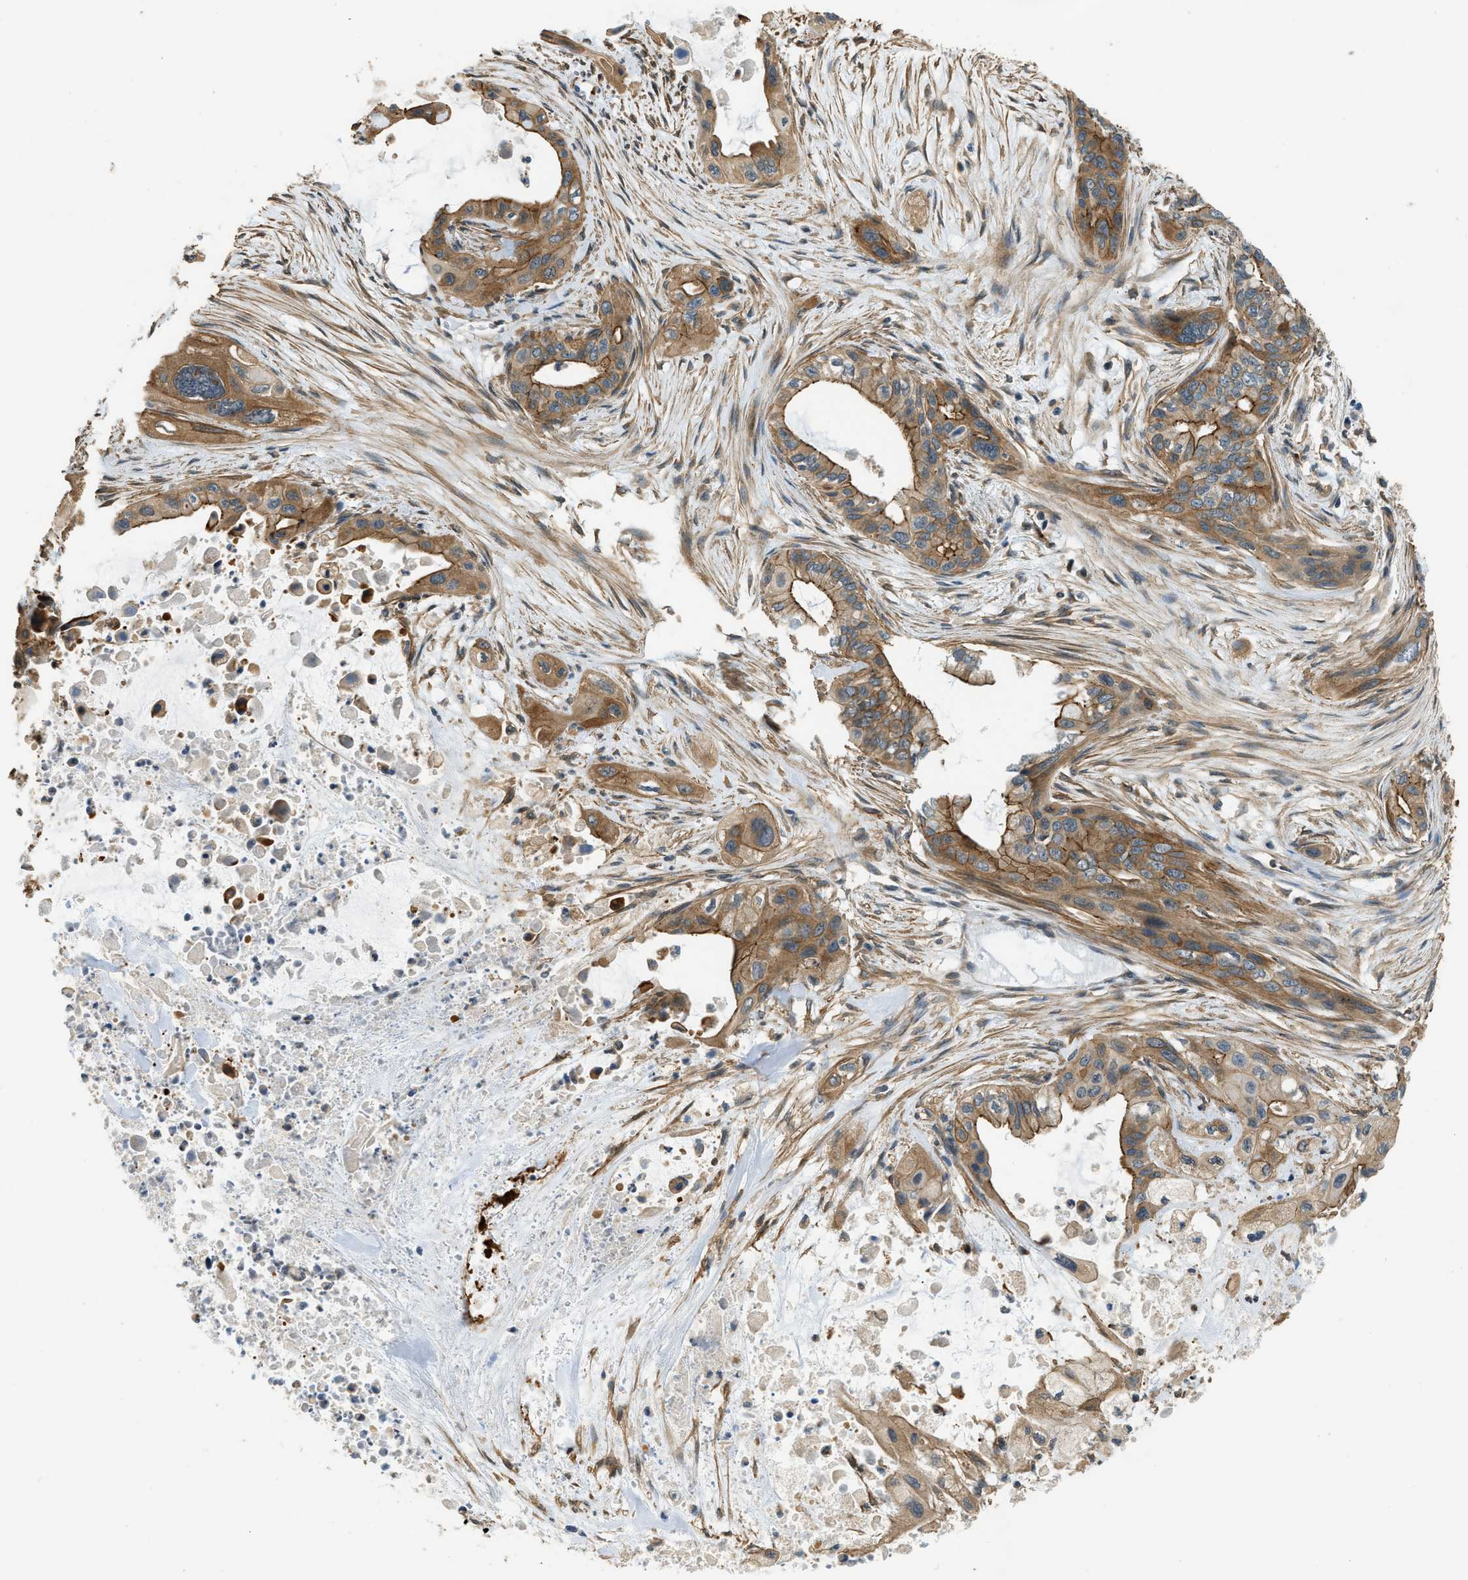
{"staining": {"intensity": "moderate", "quantity": ">75%", "location": "cytoplasmic/membranous"}, "tissue": "pancreatic cancer", "cell_type": "Tumor cells", "image_type": "cancer", "snomed": [{"axis": "morphology", "description": "Adenocarcinoma, NOS"}, {"axis": "topography", "description": "Pancreas"}], "caption": "Immunohistochemical staining of human pancreatic adenocarcinoma displays medium levels of moderate cytoplasmic/membranous staining in approximately >75% of tumor cells.", "gene": "CGN", "patient": {"sex": "male", "age": 73}}